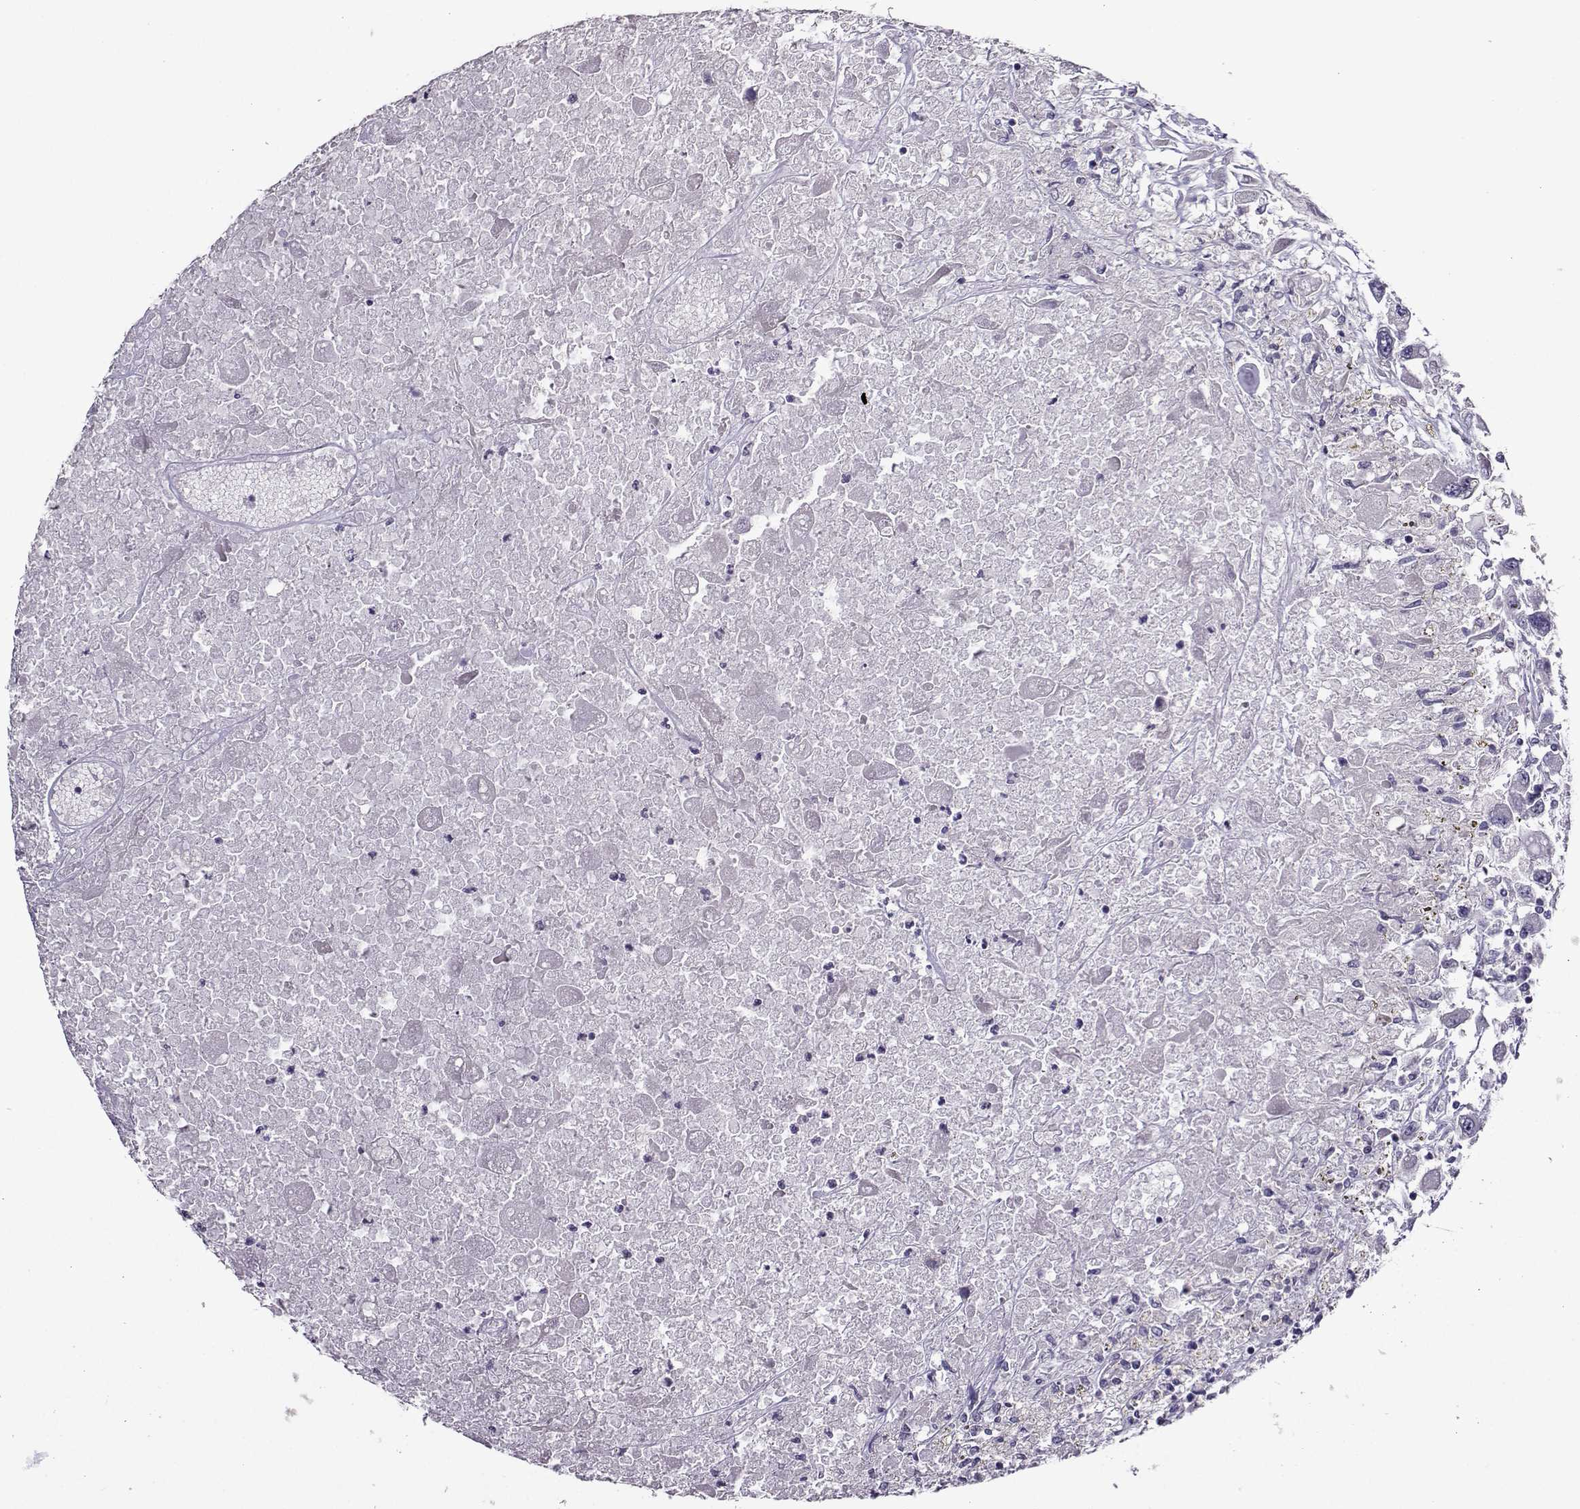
{"staining": {"intensity": "negative", "quantity": "none", "location": "none"}, "tissue": "renal cancer", "cell_type": "Tumor cells", "image_type": "cancer", "snomed": [{"axis": "morphology", "description": "Adenocarcinoma, NOS"}, {"axis": "topography", "description": "Kidney"}], "caption": "Immunohistochemical staining of renal cancer reveals no significant expression in tumor cells.", "gene": "DDX20", "patient": {"sex": "female", "age": 67}}